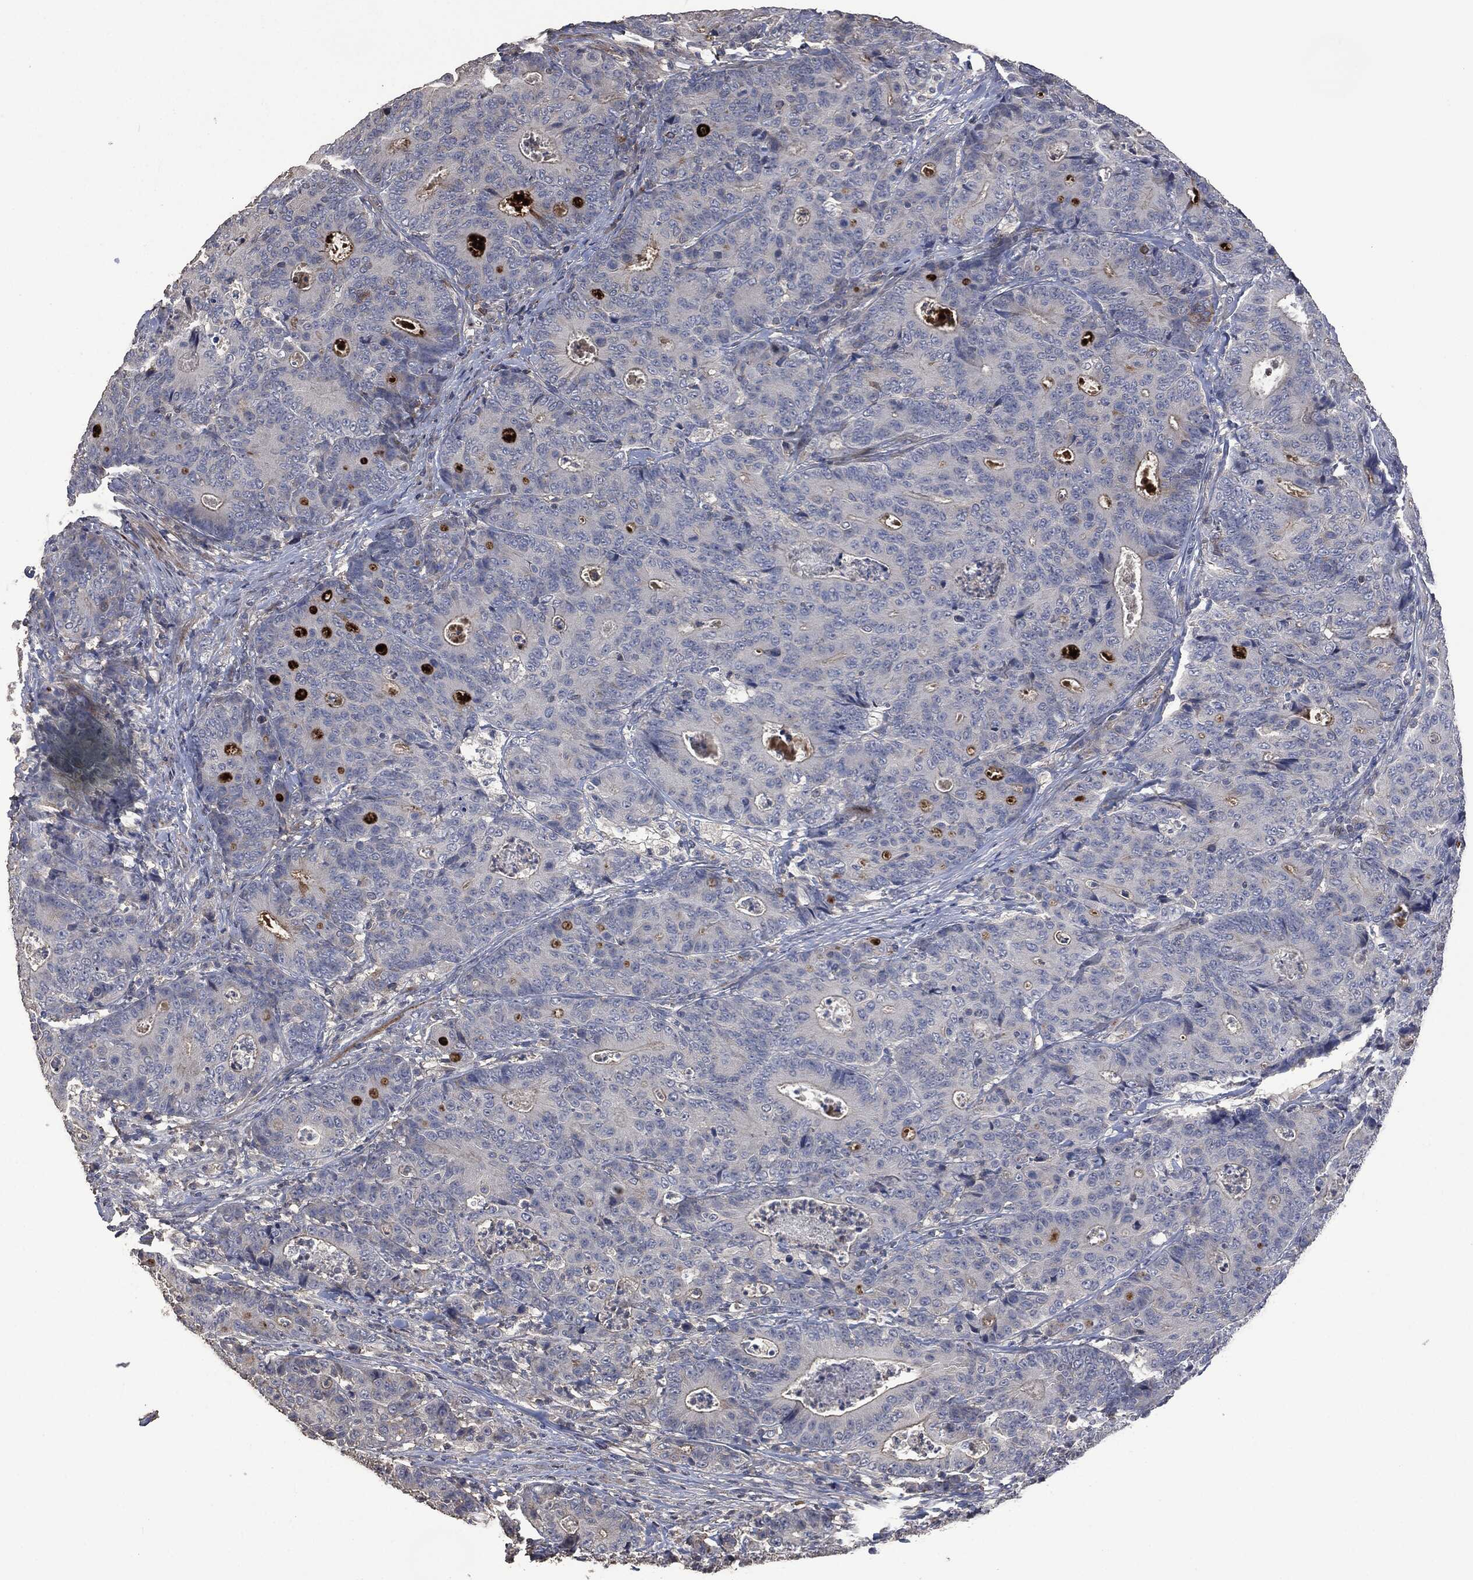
{"staining": {"intensity": "negative", "quantity": "none", "location": "none"}, "tissue": "colorectal cancer", "cell_type": "Tumor cells", "image_type": "cancer", "snomed": [{"axis": "morphology", "description": "Adenocarcinoma, NOS"}, {"axis": "topography", "description": "Colon"}], "caption": "Immunohistochemistry (IHC) of human colorectal cancer exhibits no positivity in tumor cells.", "gene": "MSLN", "patient": {"sex": "male", "age": 70}}